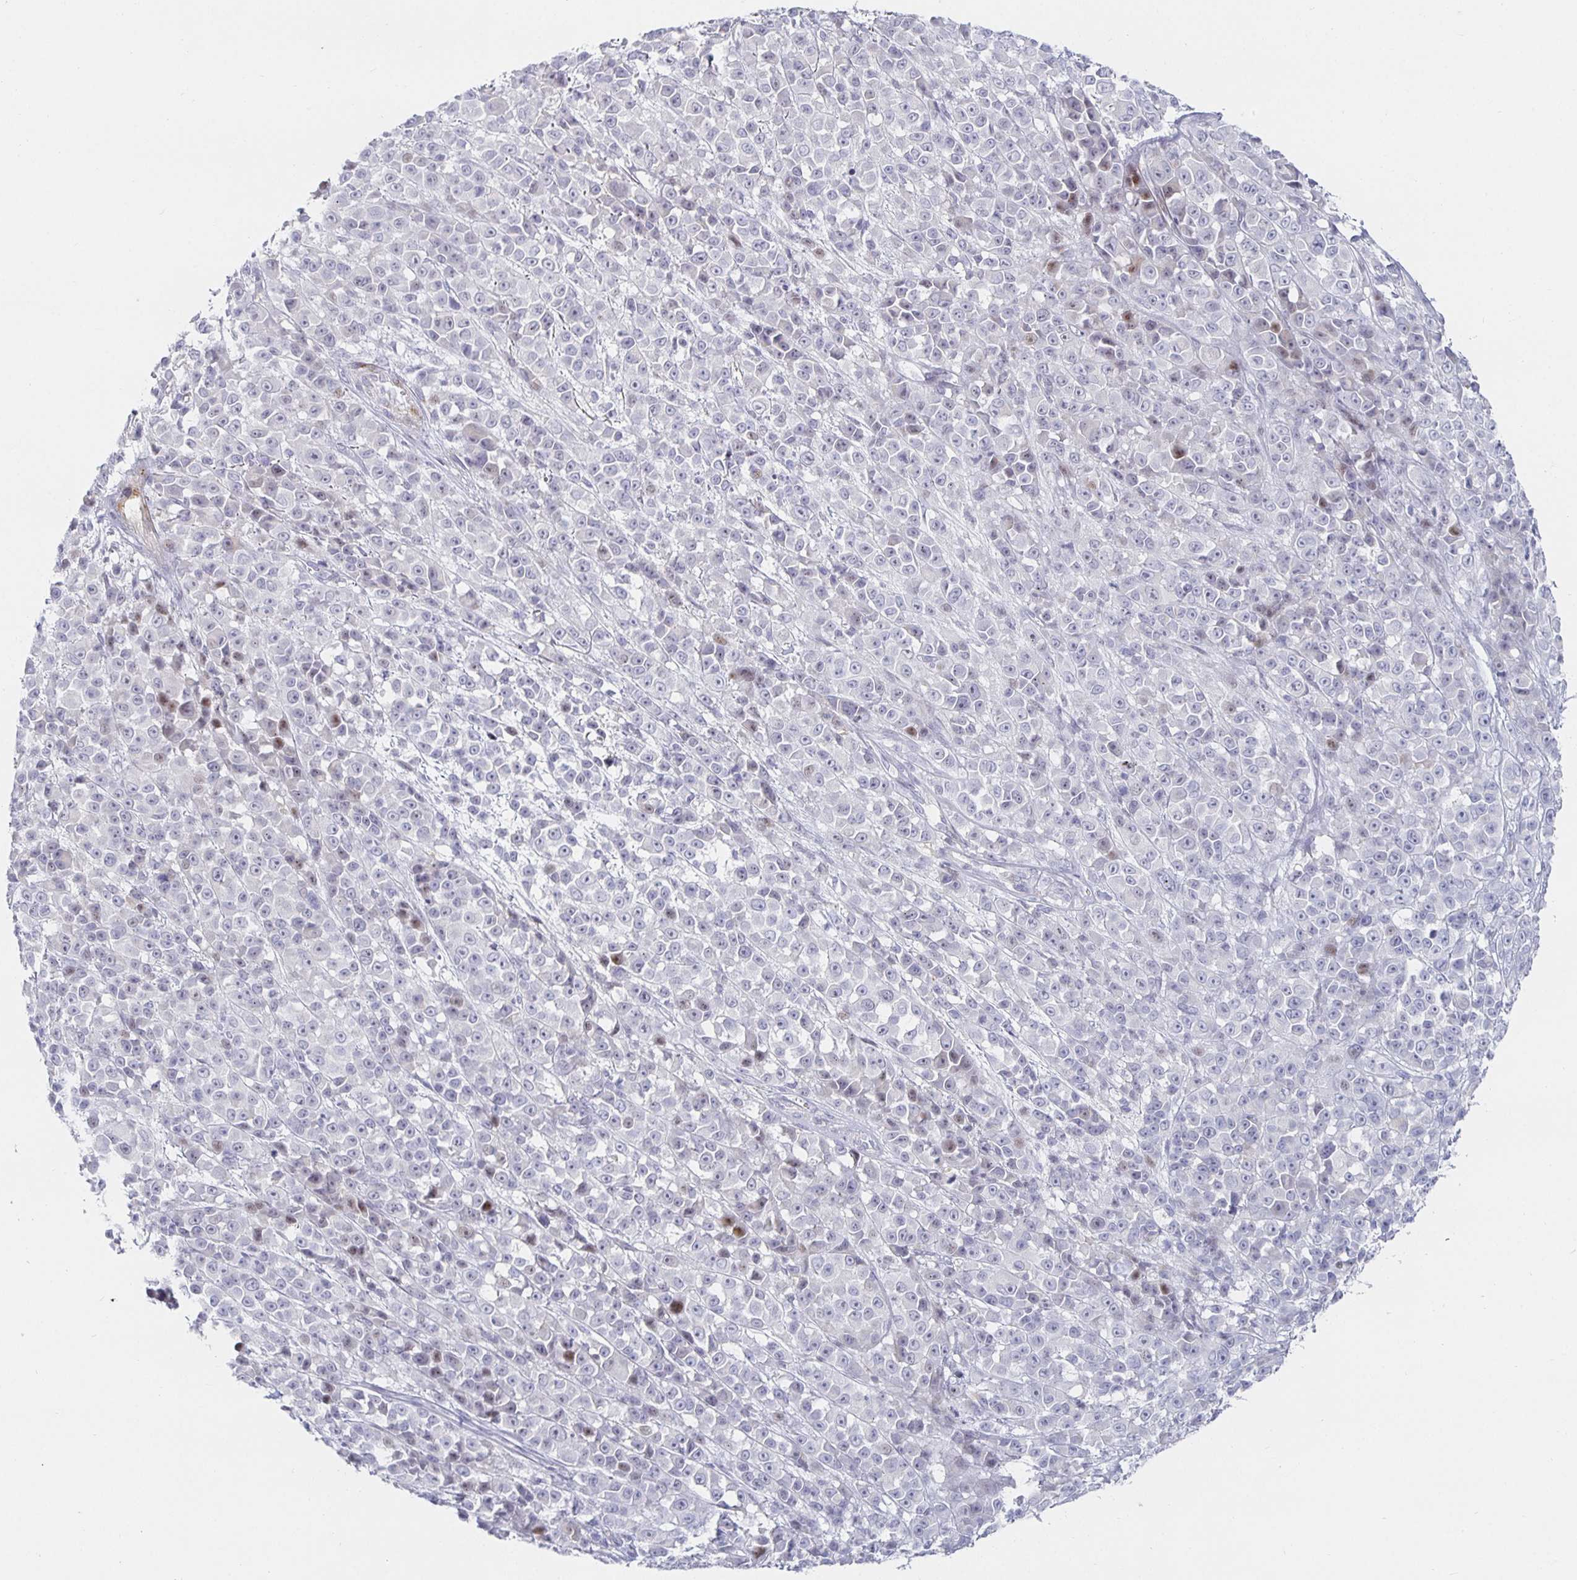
{"staining": {"intensity": "negative", "quantity": "none", "location": "none"}, "tissue": "melanoma", "cell_type": "Tumor cells", "image_type": "cancer", "snomed": [{"axis": "morphology", "description": "Malignant melanoma, NOS"}, {"axis": "topography", "description": "Skin"}, {"axis": "topography", "description": "Skin of back"}], "caption": "Human melanoma stained for a protein using IHC shows no expression in tumor cells.", "gene": "S100G", "patient": {"sex": "male", "age": 91}}